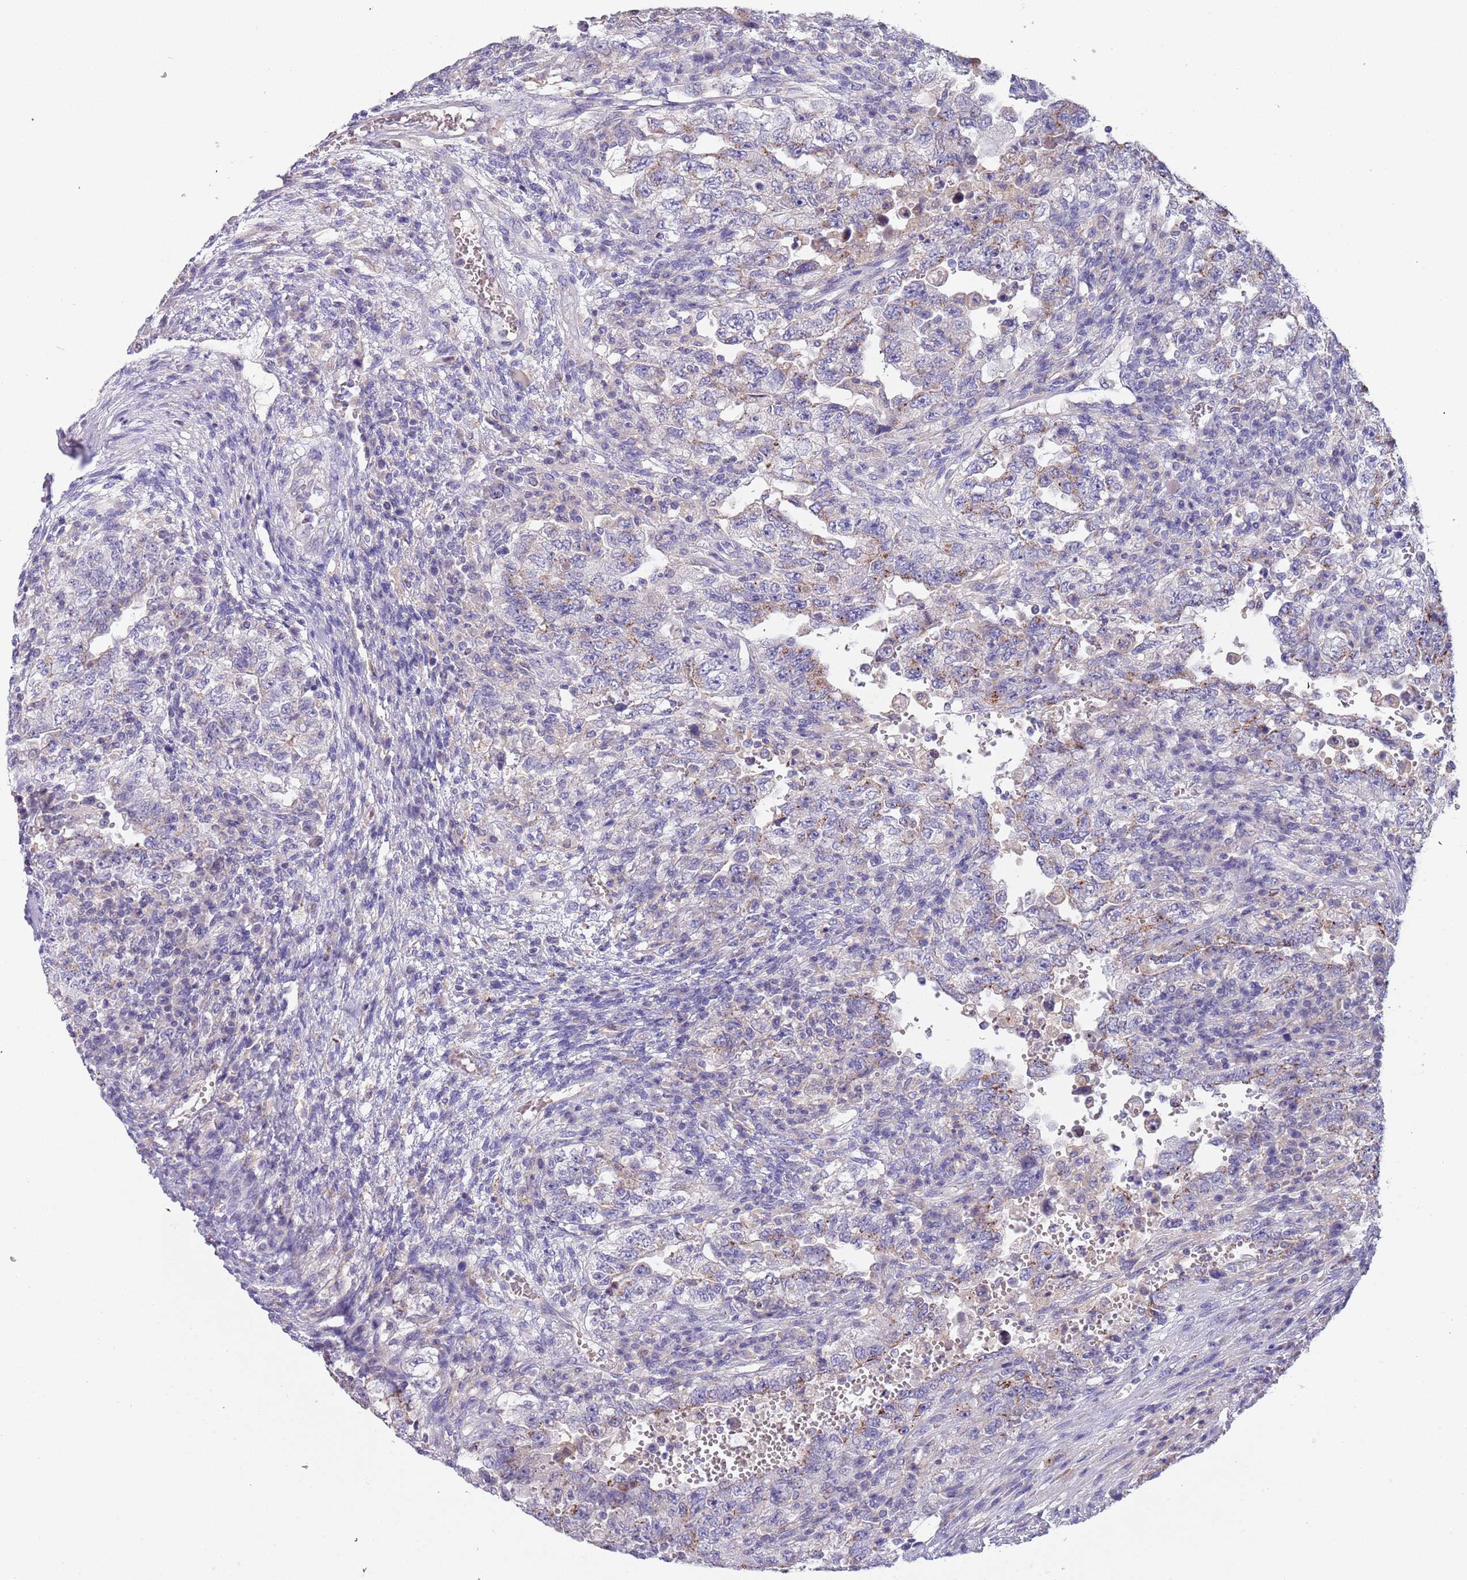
{"staining": {"intensity": "weak", "quantity": "<25%", "location": "cytoplasmic/membranous"}, "tissue": "testis cancer", "cell_type": "Tumor cells", "image_type": "cancer", "snomed": [{"axis": "morphology", "description": "Carcinoma, Embryonal, NOS"}, {"axis": "topography", "description": "Testis"}], "caption": "Immunohistochemical staining of testis cancer (embryonal carcinoma) reveals no significant staining in tumor cells.", "gene": "MAN1C1", "patient": {"sex": "male", "age": 26}}